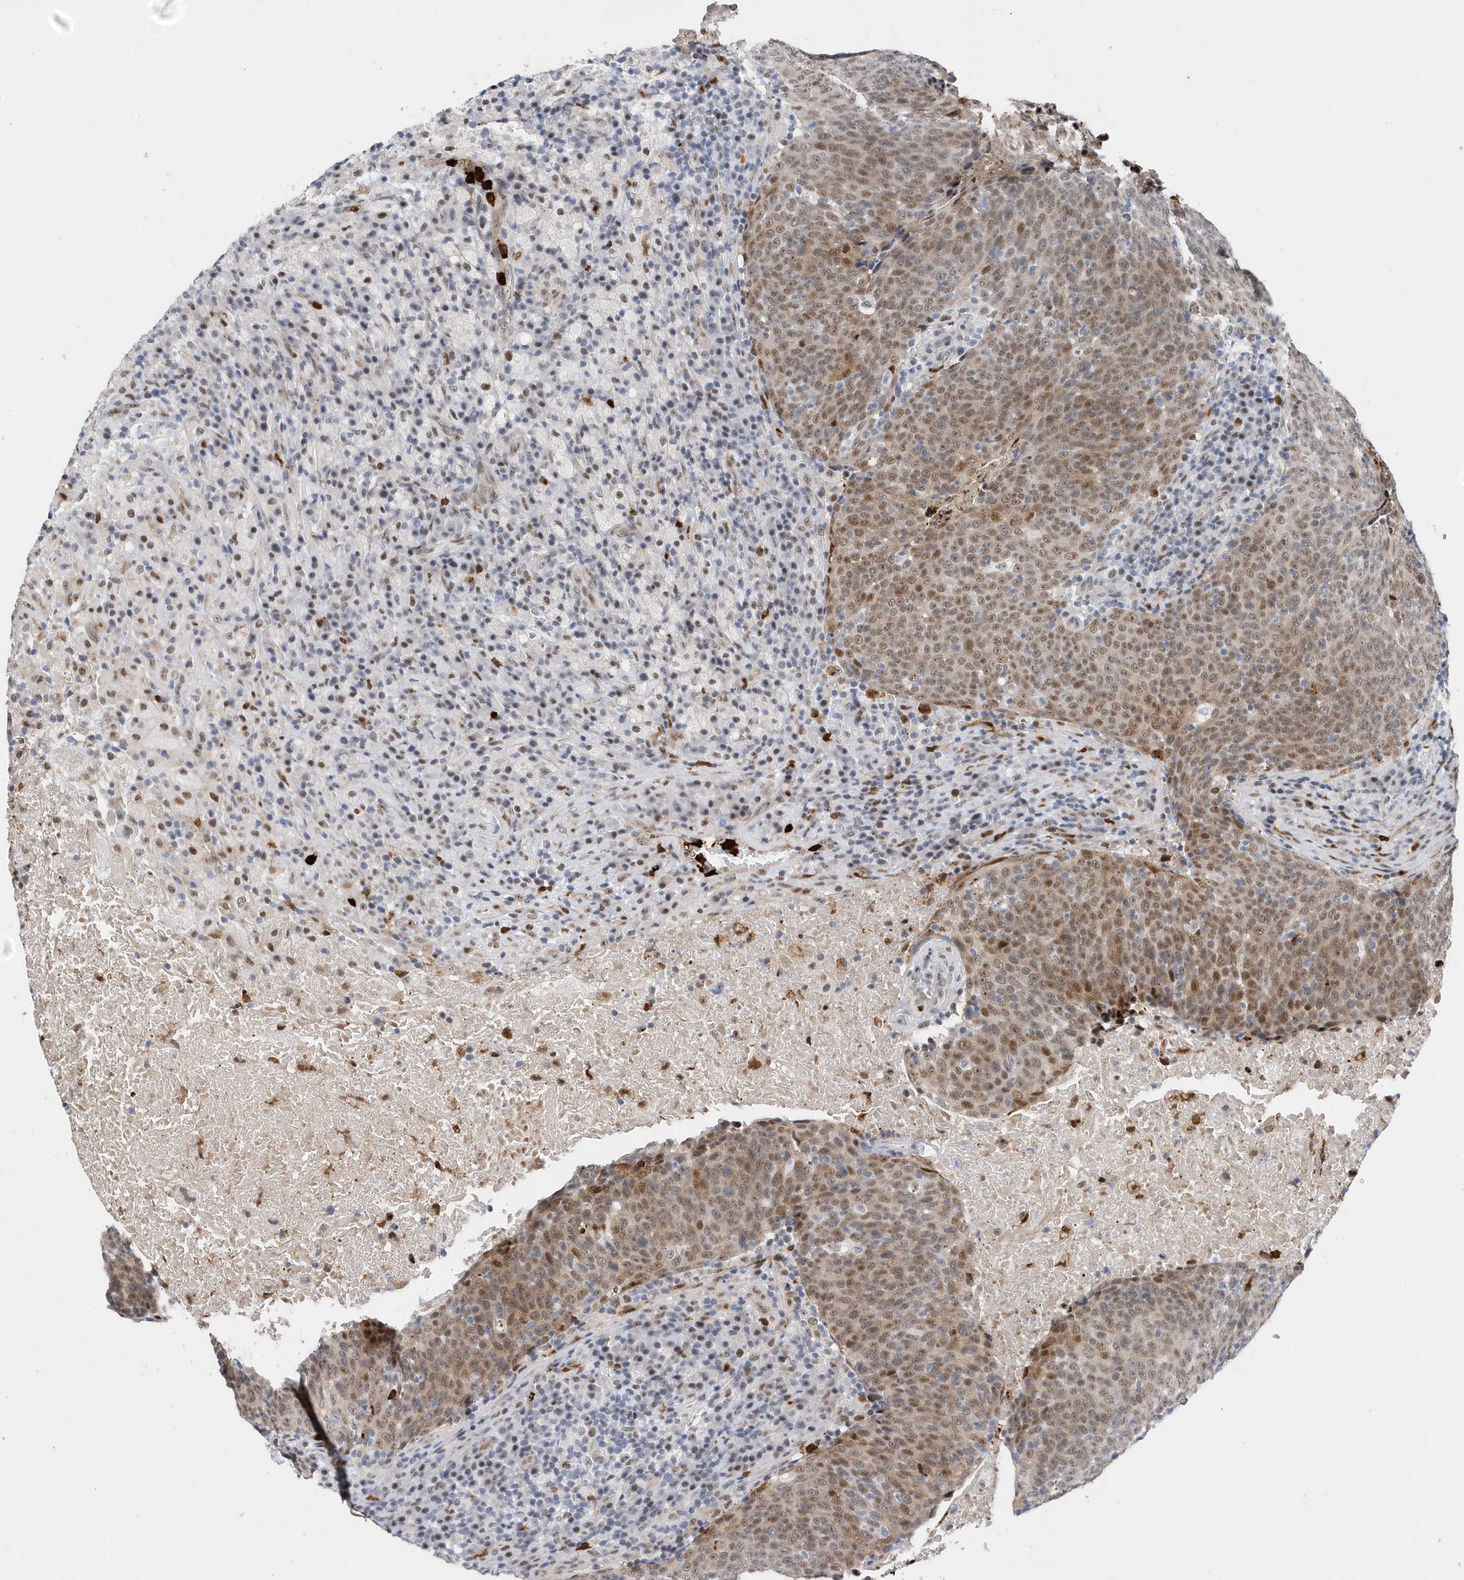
{"staining": {"intensity": "moderate", "quantity": ">75%", "location": "nuclear"}, "tissue": "head and neck cancer", "cell_type": "Tumor cells", "image_type": "cancer", "snomed": [{"axis": "morphology", "description": "Squamous cell carcinoma, NOS"}, {"axis": "morphology", "description": "Squamous cell carcinoma, metastatic, NOS"}, {"axis": "topography", "description": "Lymph node"}, {"axis": "topography", "description": "Head-Neck"}], "caption": "Protein expression analysis of human metastatic squamous cell carcinoma (head and neck) reveals moderate nuclear expression in approximately >75% of tumor cells. The protein is shown in brown color, while the nuclei are stained blue.", "gene": "RPP30", "patient": {"sex": "male", "age": 62}}